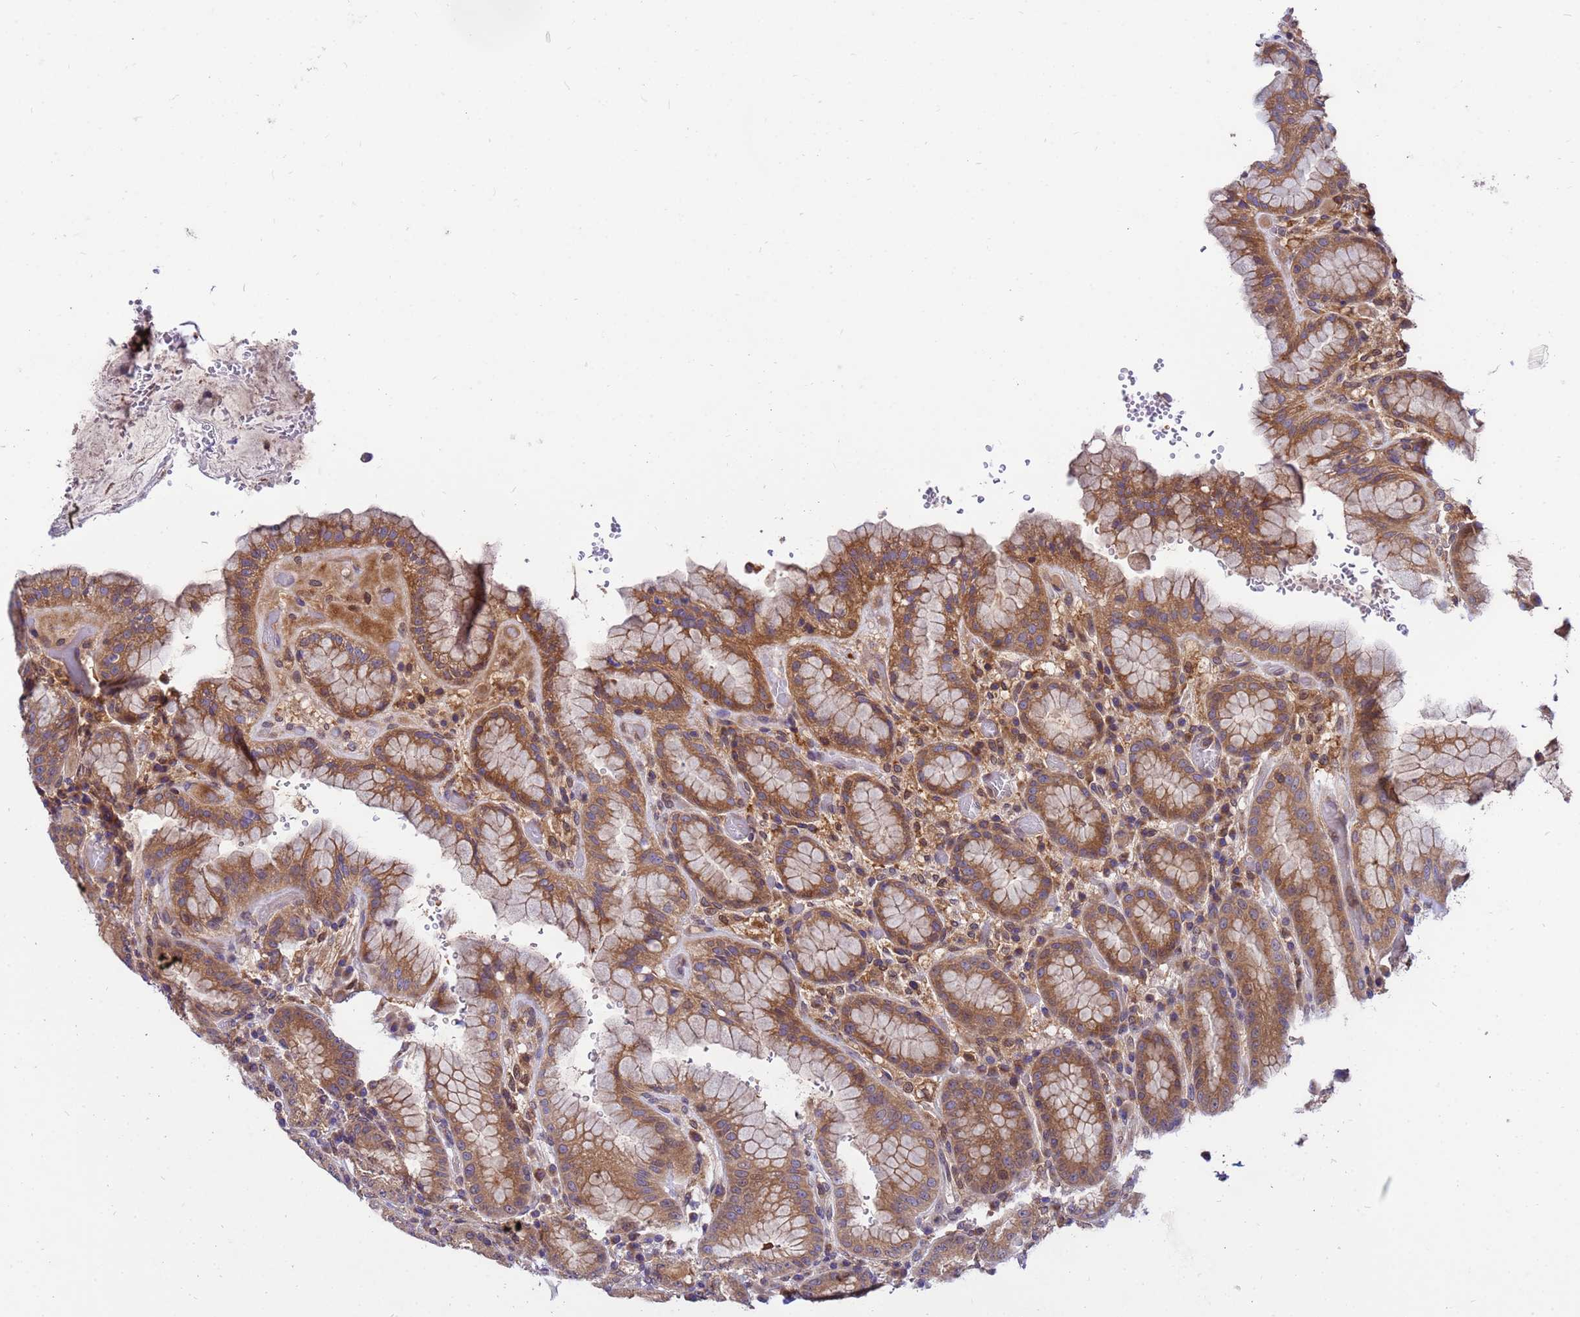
{"staining": {"intensity": "moderate", "quantity": ">75%", "location": "cytoplasmic/membranous,nuclear"}, "tissue": "stomach", "cell_type": "Glandular cells", "image_type": "normal", "snomed": [{"axis": "morphology", "description": "Normal tissue, NOS"}, {"axis": "topography", "description": "Stomach, upper"}], "caption": "DAB (3,3'-diaminobenzidine) immunohistochemical staining of benign human stomach displays moderate cytoplasmic/membranous,nuclear protein positivity in approximately >75% of glandular cells.", "gene": "GET3", "patient": {"sex": "male", "age": 52}}